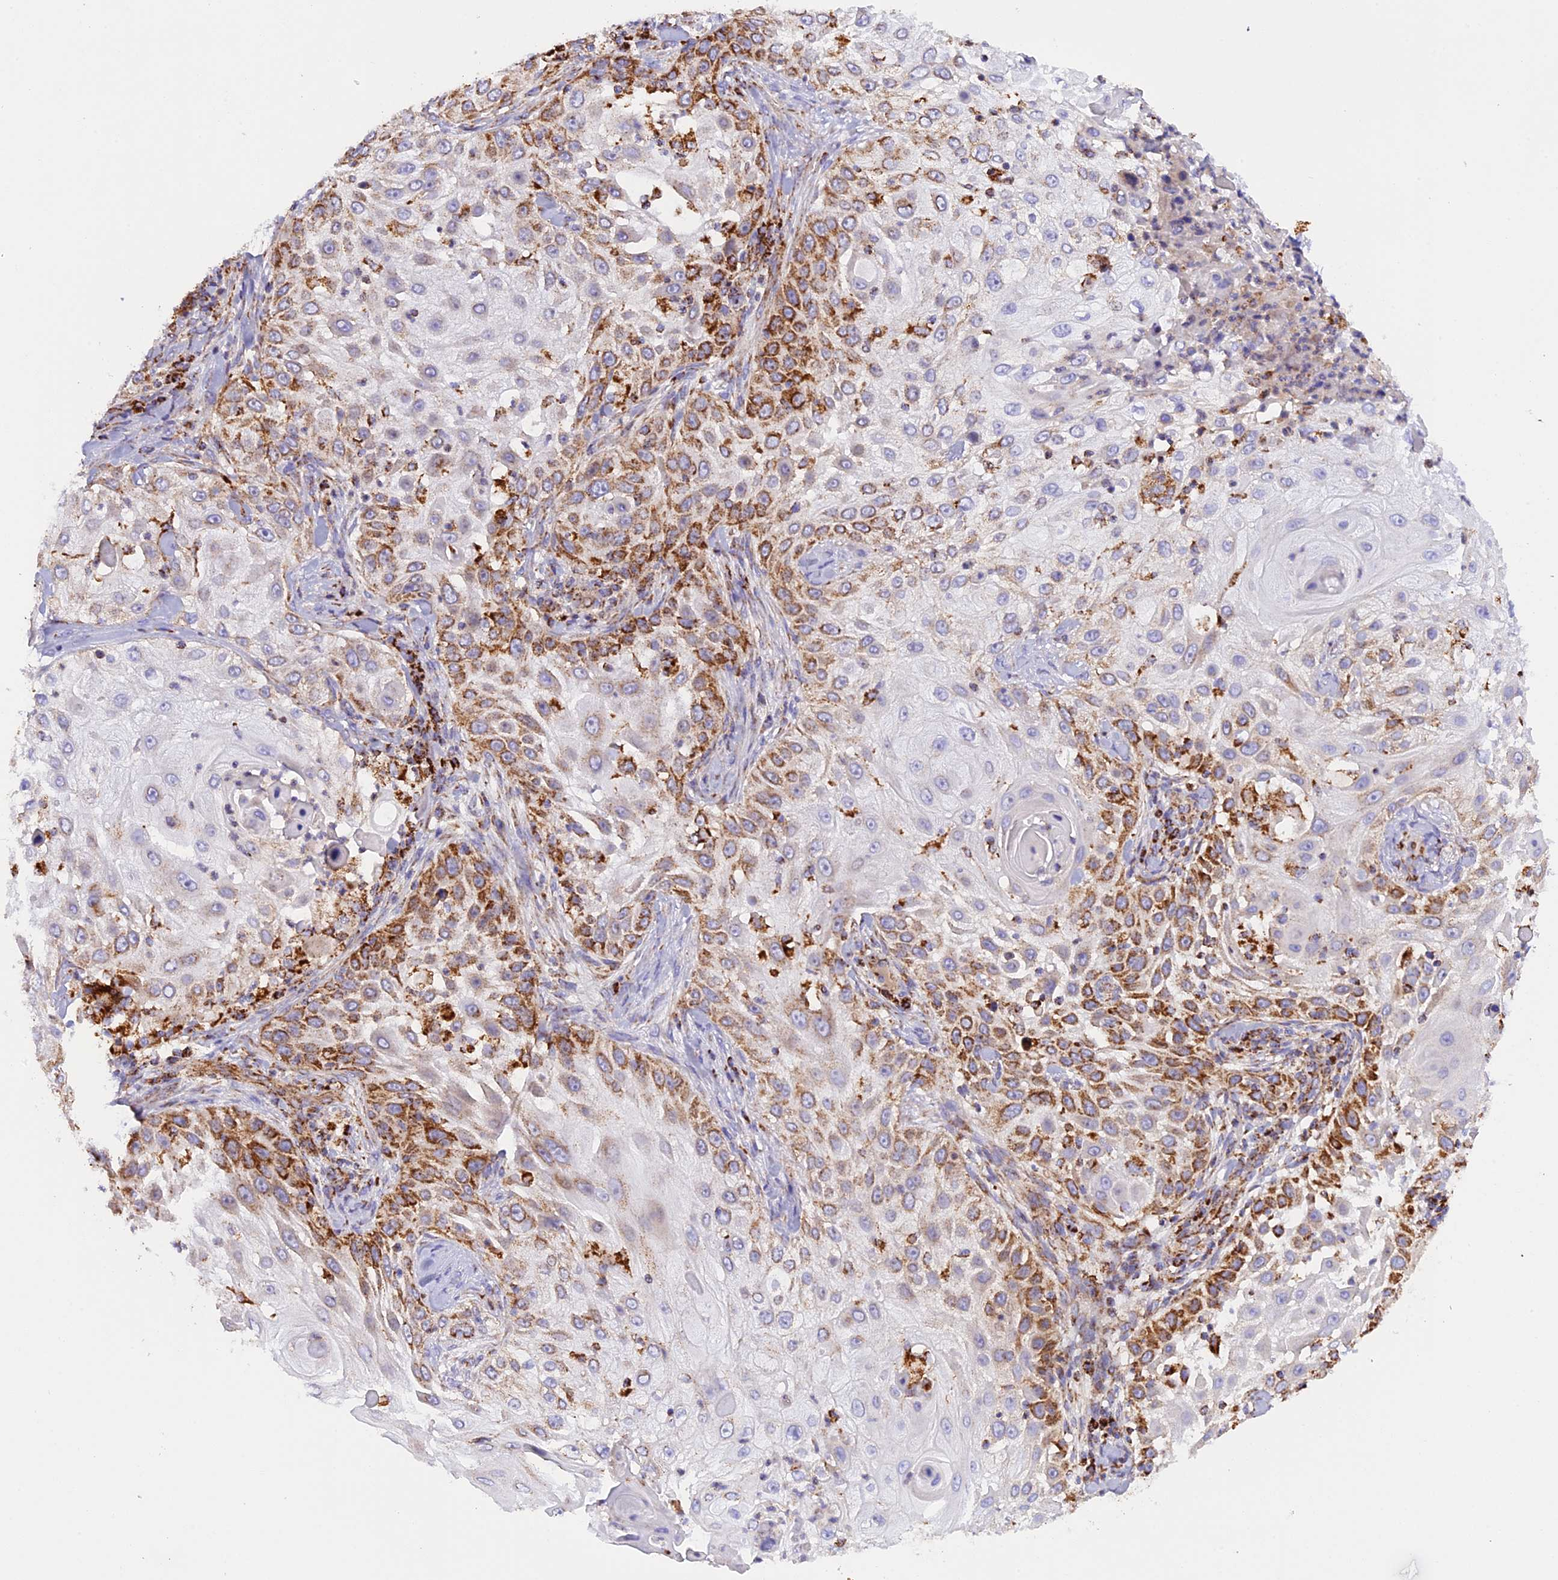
{"staining": {"intensity": "strong", "quantity": "25%-75%", "location": "cytoplasmic/membranous"}, "tissue": "skin cancer", "cell_type": "Tumor cells", "image_type": "cancer", "snomed": [{"axis": "morphology", "description": "Squamous cell carcinoma, NOS"}, {"axis": "topography", "description": "Skin"}], "caption": "Immunohistochemical staining of squamous cell carcinoma (skin) demonstrates strong cytoplasmic/membranous protein positivity in about 25%-75% of tumor cells.", "gene": "UQCRB", "patient": {"sex": "female", "age": 44}}